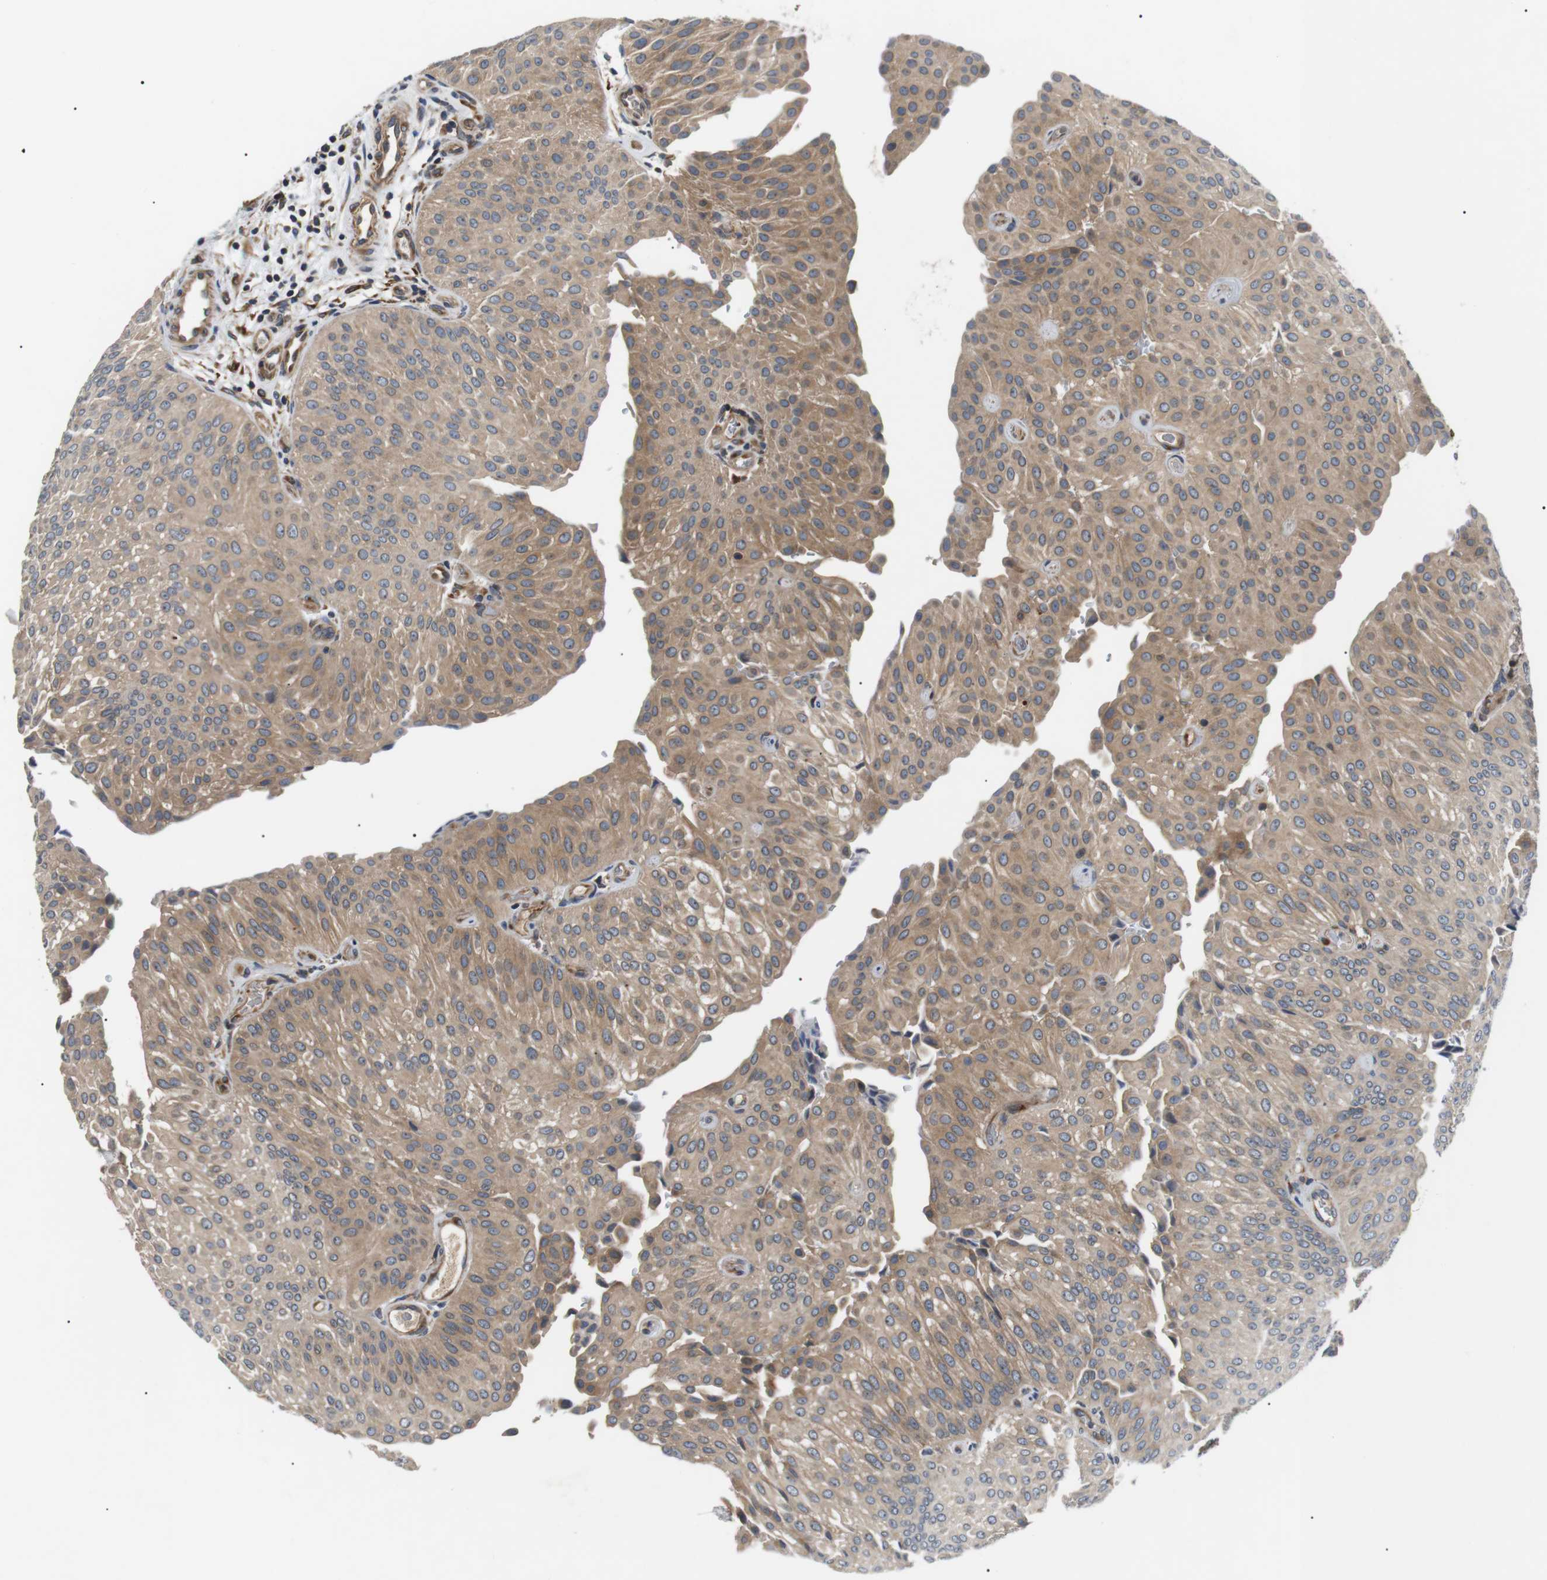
{"staining": {"intensity": "weak", "quantity": ">75%", "location": "cytoplasmic/membranous"}, "tissue": "urothelial cancer", "cell_type": "Tumor cells", "image_type": "cancer", "snomed": [{"axis": "morphology", "description": "Urothelial carcinoma, Low grade"}, {"axis": "topography", "description": "Urinary bladder"}], "caption": "Weak cytoplasmic/membranous protein staining is identified in about >75% of tumor cells in urothelial cancer.", "gene": "DIPK1A", "patient": {"sex": "female", "age": 60}}